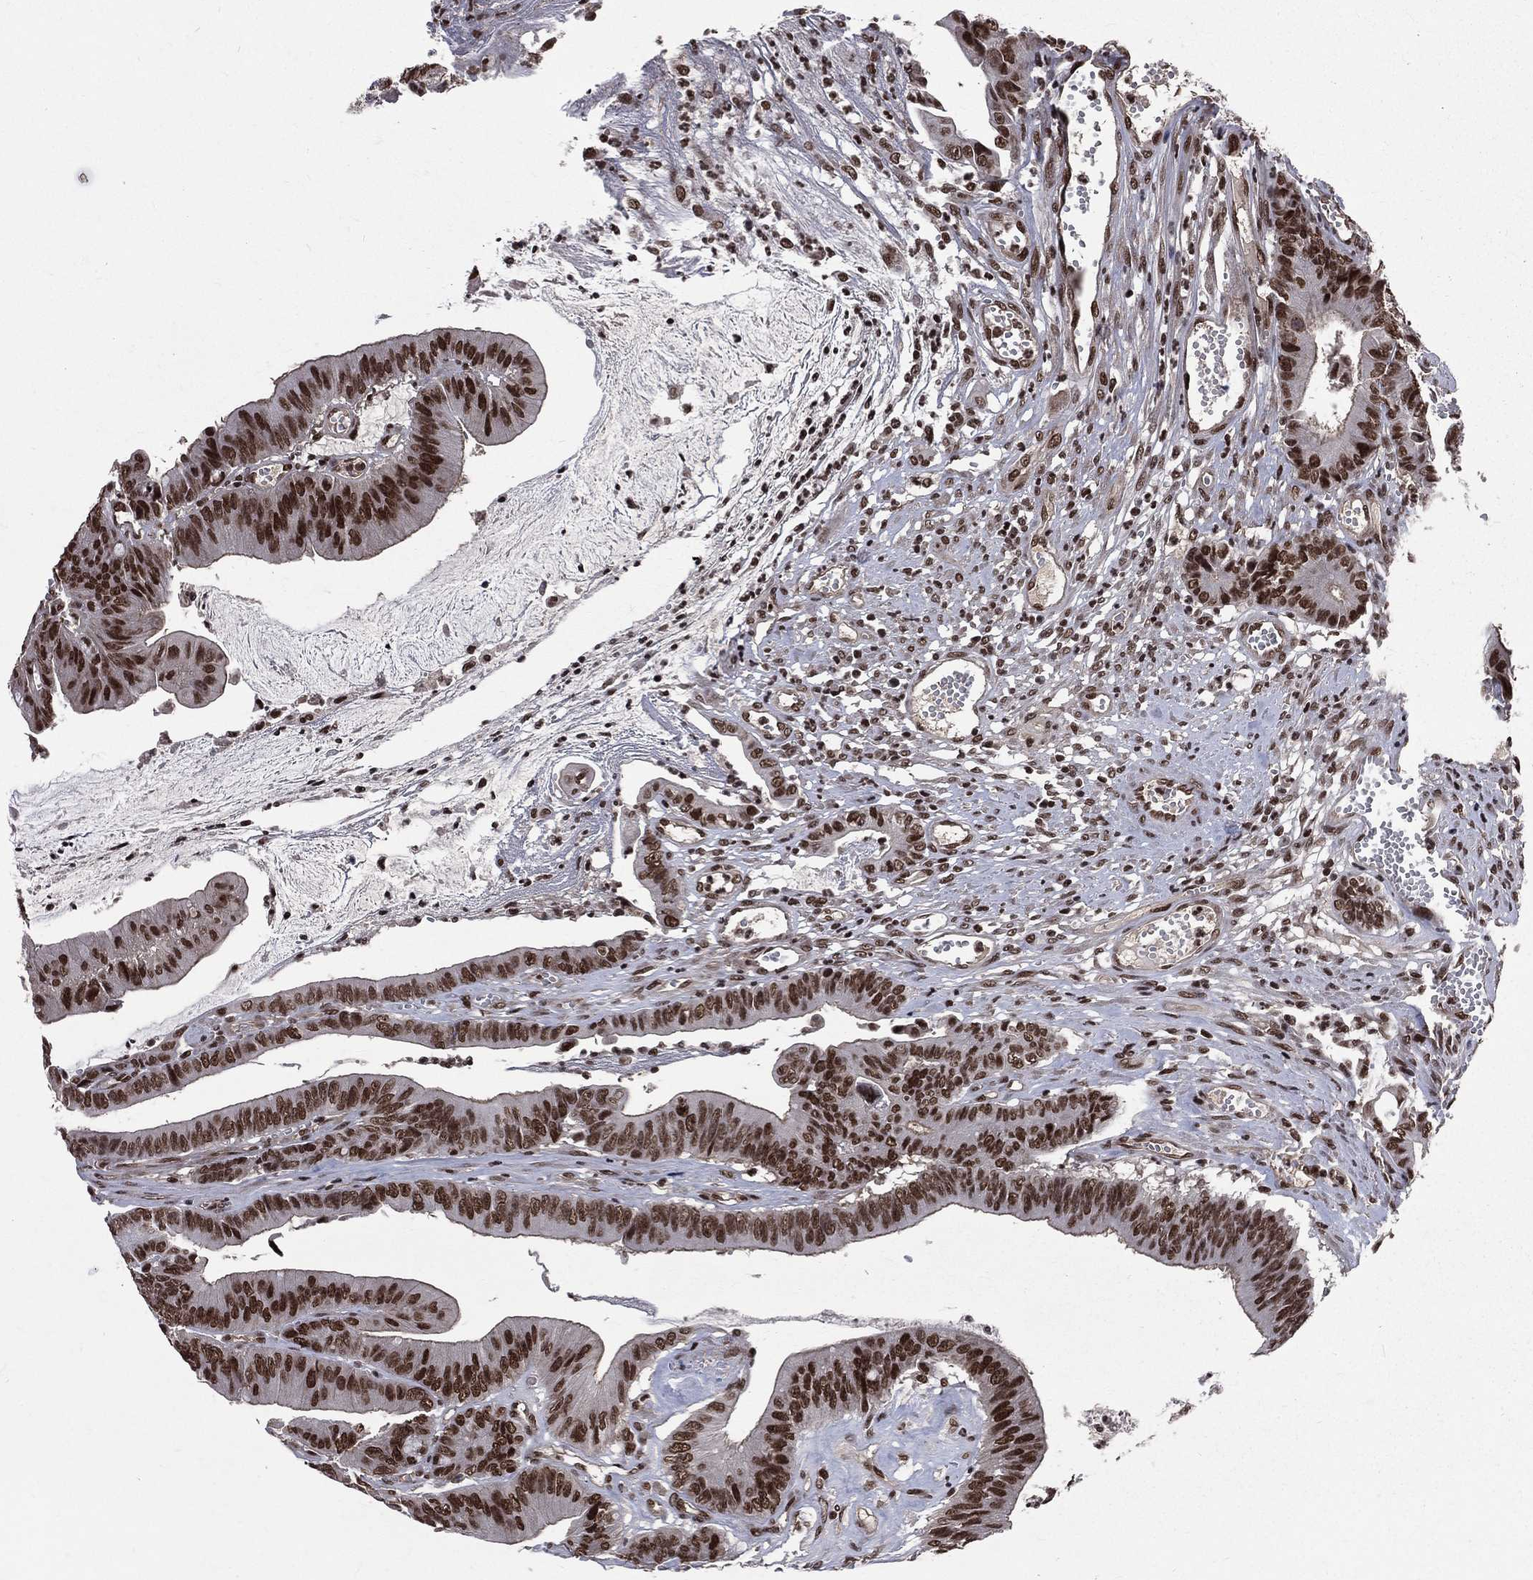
{"staining": {"intensity": "strong", "quantity": ">75%", "location": "nuclear"}, "tissue": "colorectal cancer", "cell_type": "Tumor cells", "image_type": "cancer", "snomed": [{"axis": "morphology", "description": "Adenocarcinoma, NOS"}, {"axis": "topography", "description": "Colon"}], "caption": "Immunohistochemistry (IHC) (DAB (3,3'-diaminobenzidine)) staining of human adenocarcinoma (colorectal) reveals strong nuclear protein expression in approximately >75% of tumor cells.", "gene": "SMC3", "patient": {"sex": "female", "age": 69}}